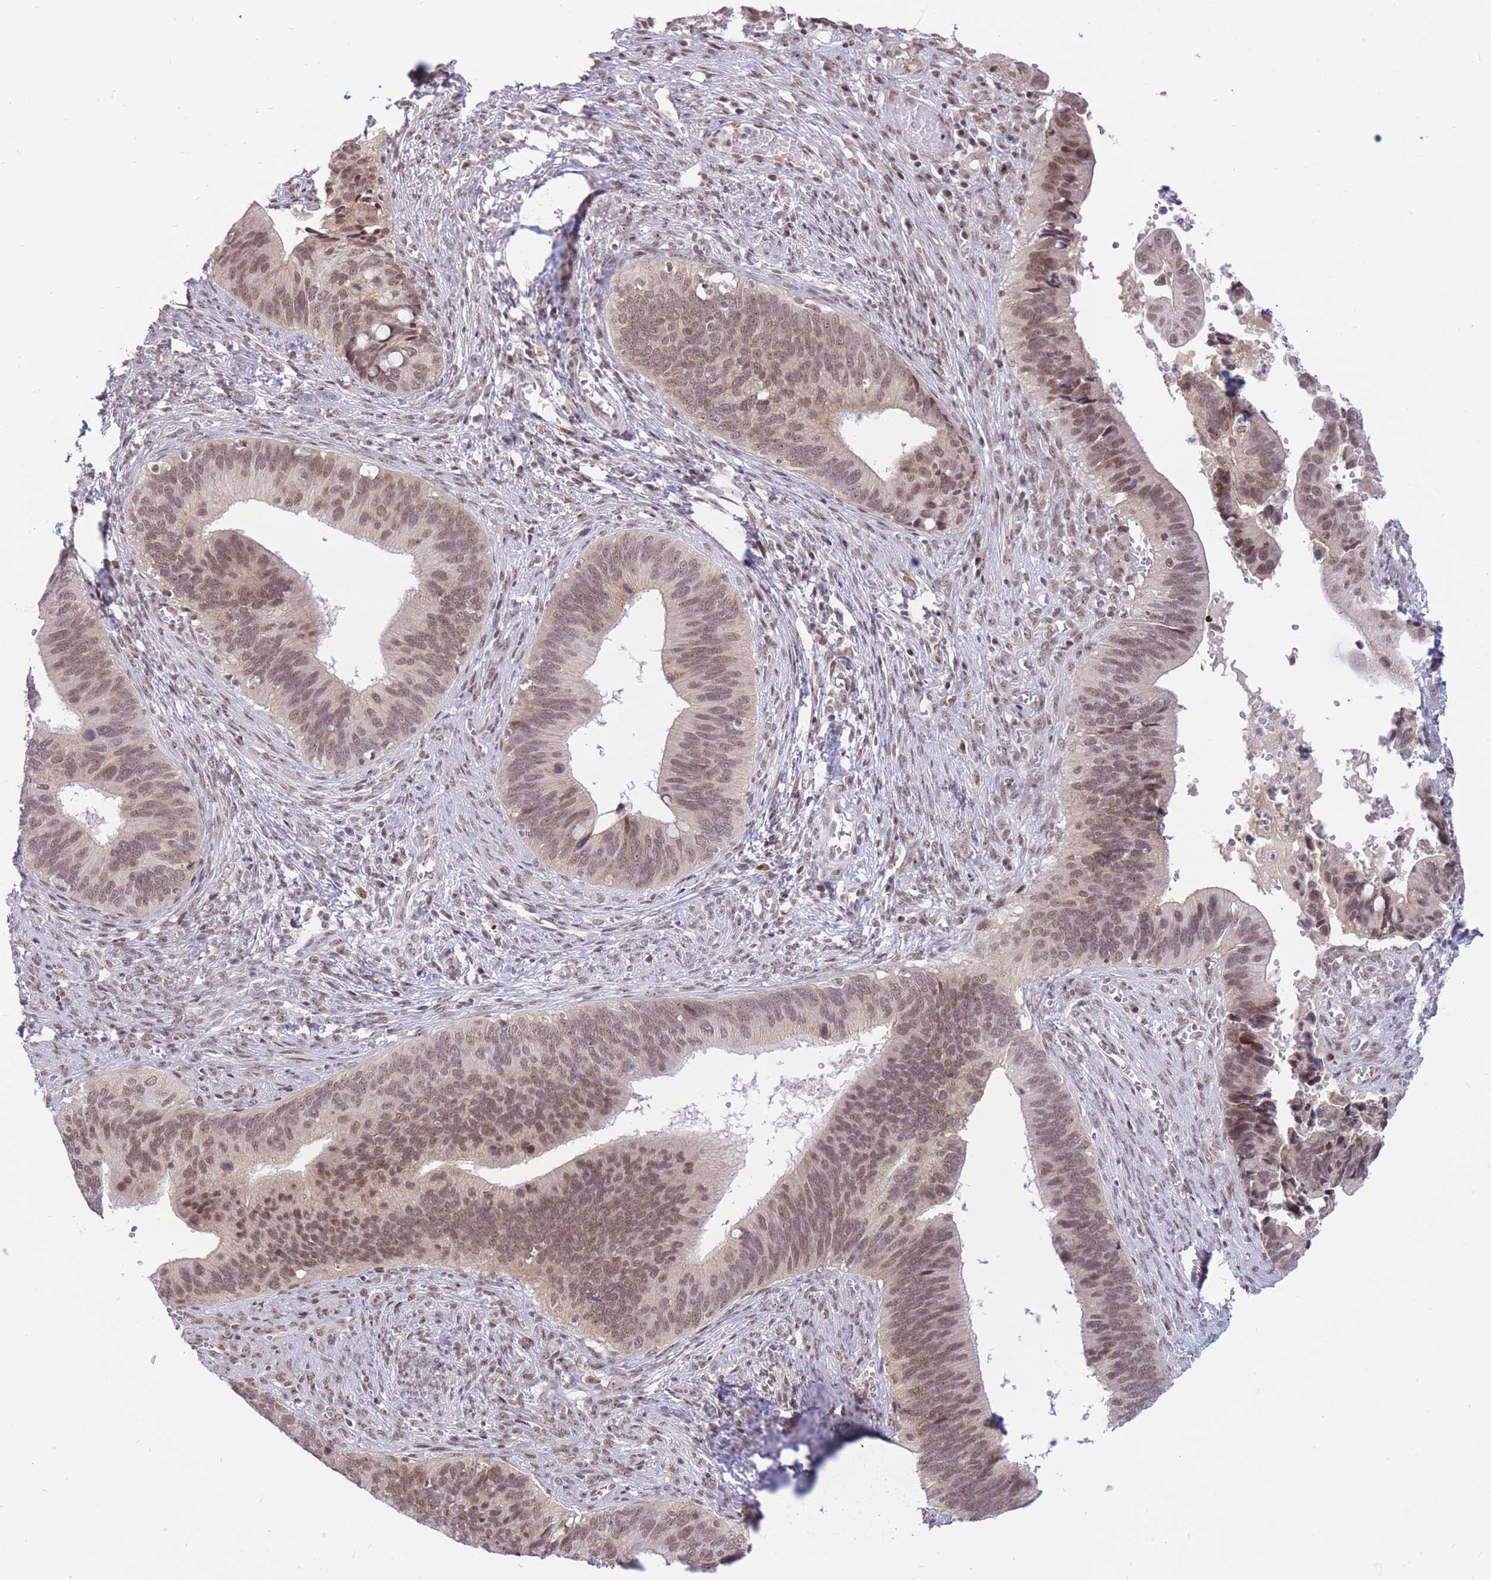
{"staining": {"intensity": "moderate", "quantity": ">75%", "location": "nuclear"}, "tissue": "cervical cancer", "cell_type": "Tumor cells", "image_type": "cancer", "snomed": [{"axis": "morphology", "description": "Adenocarcinoma, NOS"}, {"axis": "topography", "description": "Cervix"}], "caption": "Protein expression analysis of cervical cancer (adenocarcinoma) exhibits moderate nuclear staining in approximately >75% of tumor cells.", "gene": "TARBP2", "patient": {"sex": "female", "age": 42}}